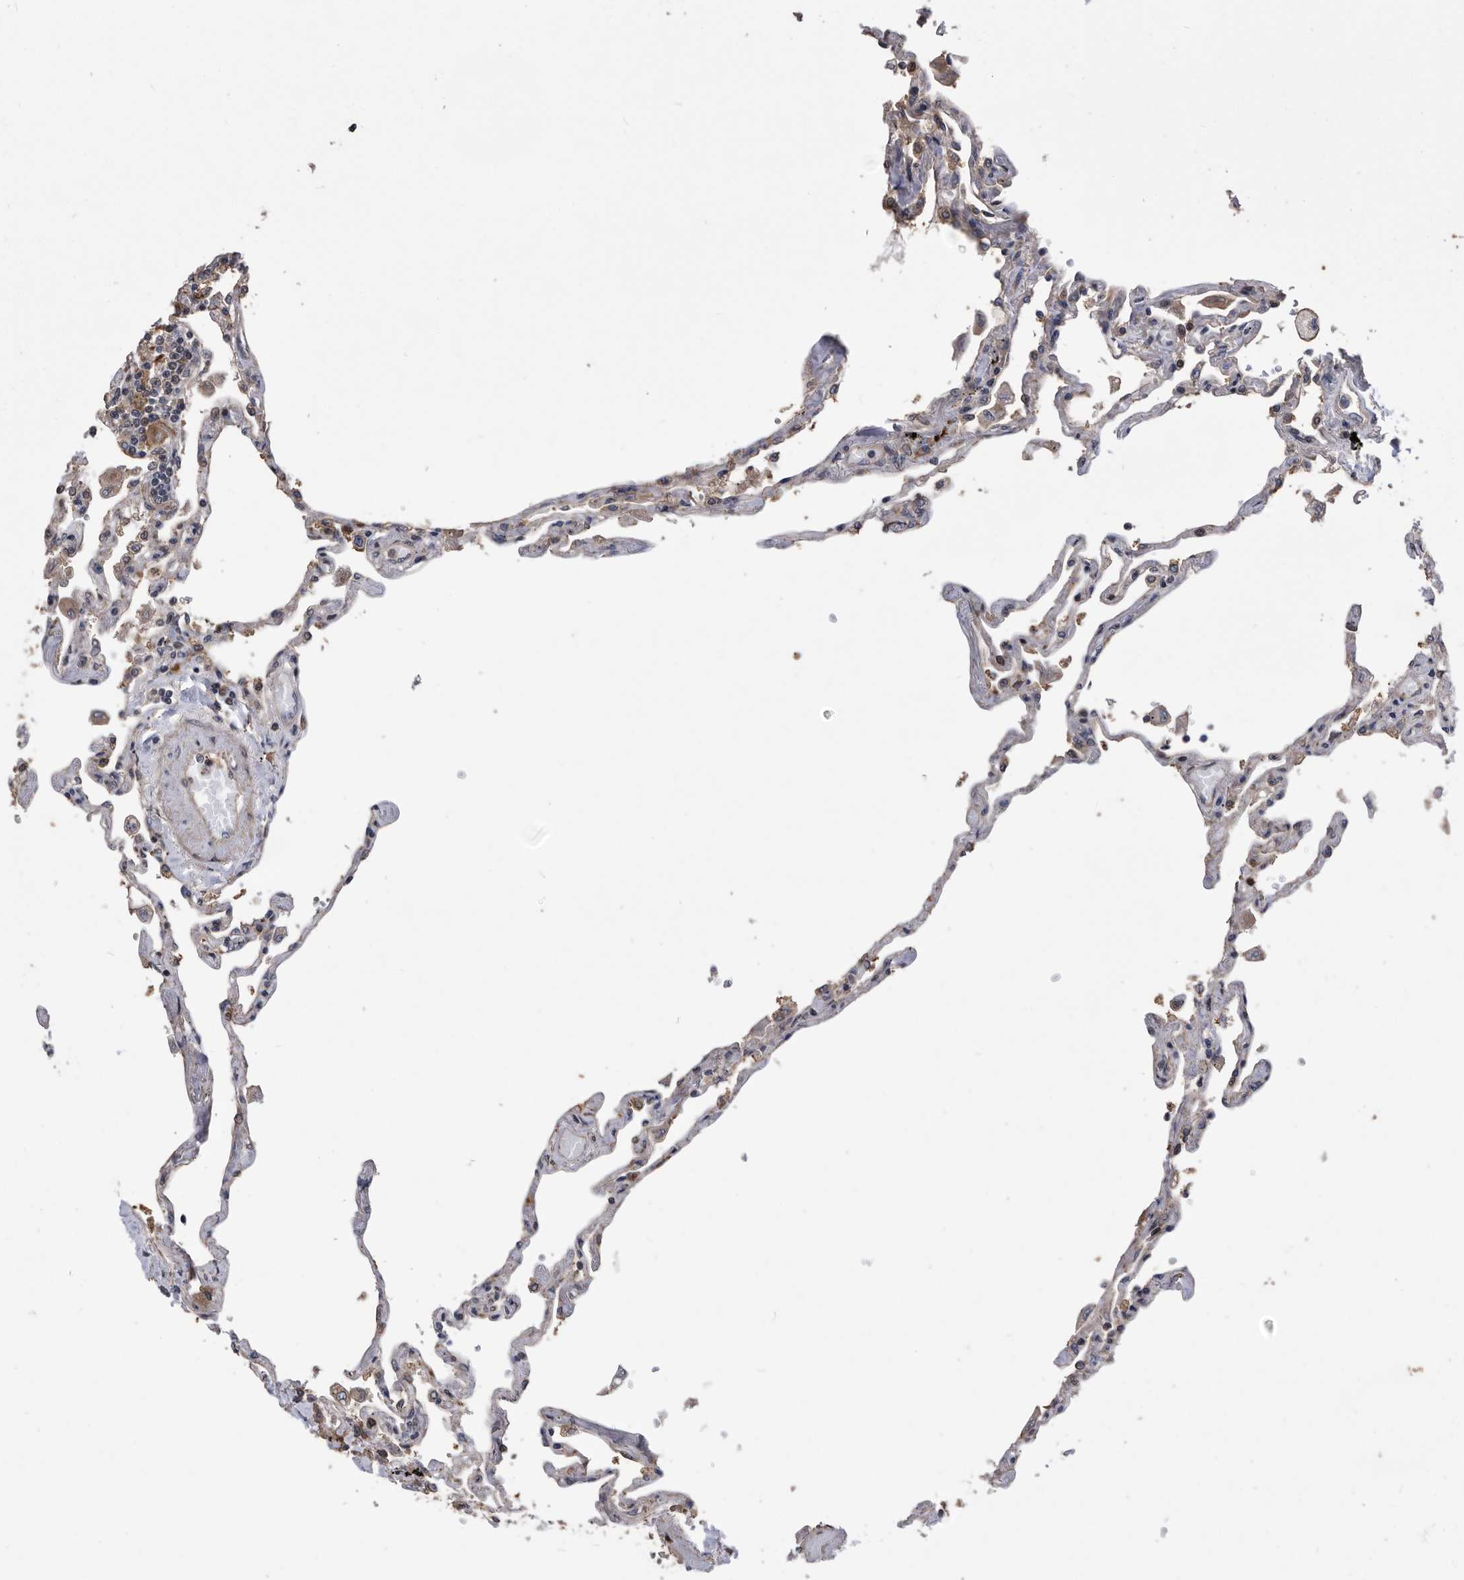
{"staining": {"intensity": "weak", "quantity": "<25%", "location": "cytoplasmic/membranous"}, "tissue": "lung", "cell_type": "Alveolar cells", "image_type": "normal", "snomed": [{"axis": "morphology", "description": "Normal tissue, NOS"}, {"axis": "topography", "description": "Lung"}], "caption": "High magnification brightfield microscopy of unremarkable lung stained with DAB (3,3'-diaminobenzidine) (brown) and counterstained with hematoxylin (blue): alveolar cells show no significant expression.", "gene": "SERINC2", "patient": {"sex": "female", "age": 67}}